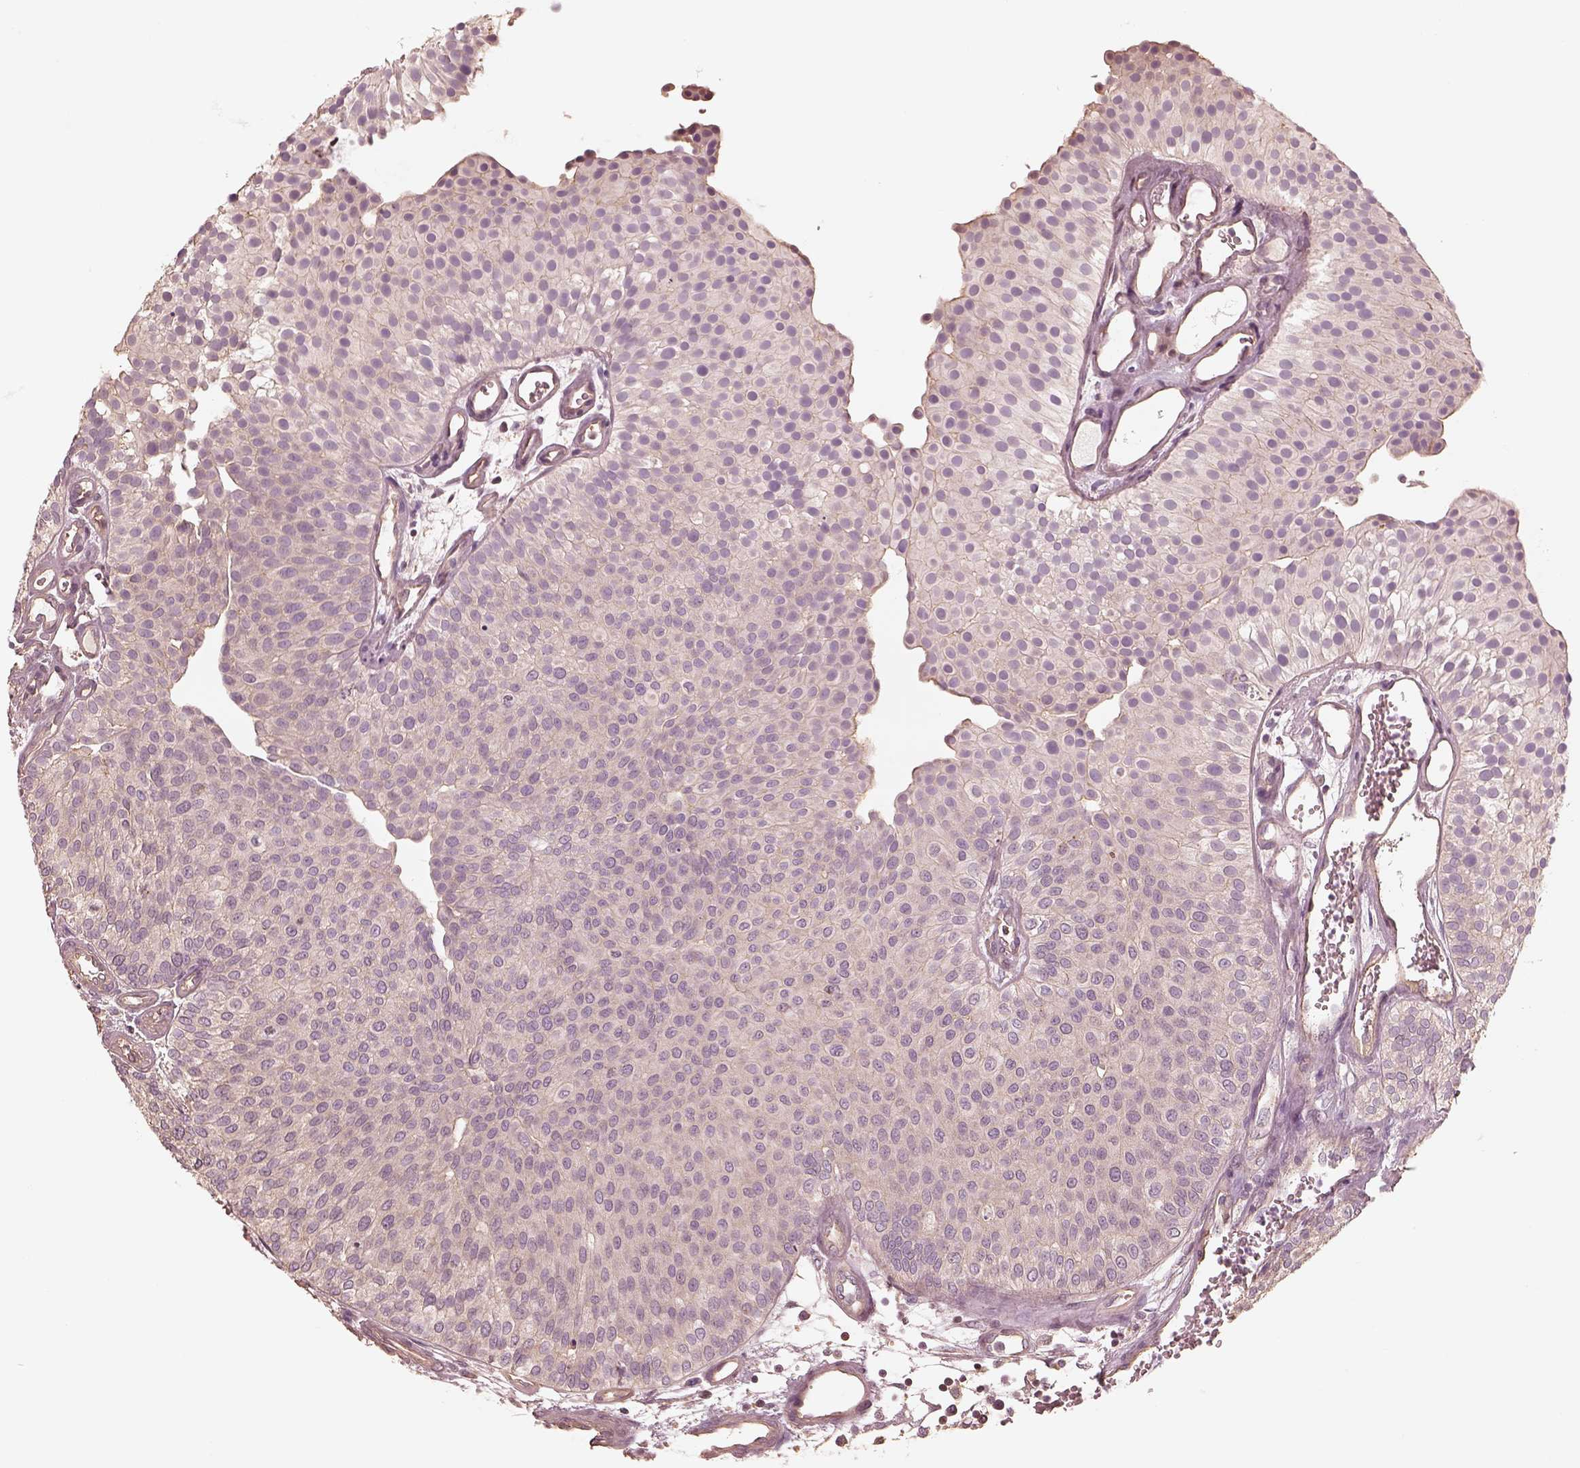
{"staining": {"intensity": "negative", "quantity": "none", "location": "none"}, "tissue": "urothelial cancer", "cell_type": "Tumor cells", "image_type": "cancer", "snomed": [{"axis": "morphology", "description": "Urothelial carcinoma, Low grade"}, {"axis": "topography", "description": "Urinary bladder"}], "caption": "This photomicrograph is of urothelial cancer stained with IHC to label a protein in brown with the nuclei are counter-stained blue. There is no positivity in tumor cells. (DAB immunohistochemistry (IHC), high magnification).", "gene": "KIF5C", "patient": {"sex": "female", "age": 87}}